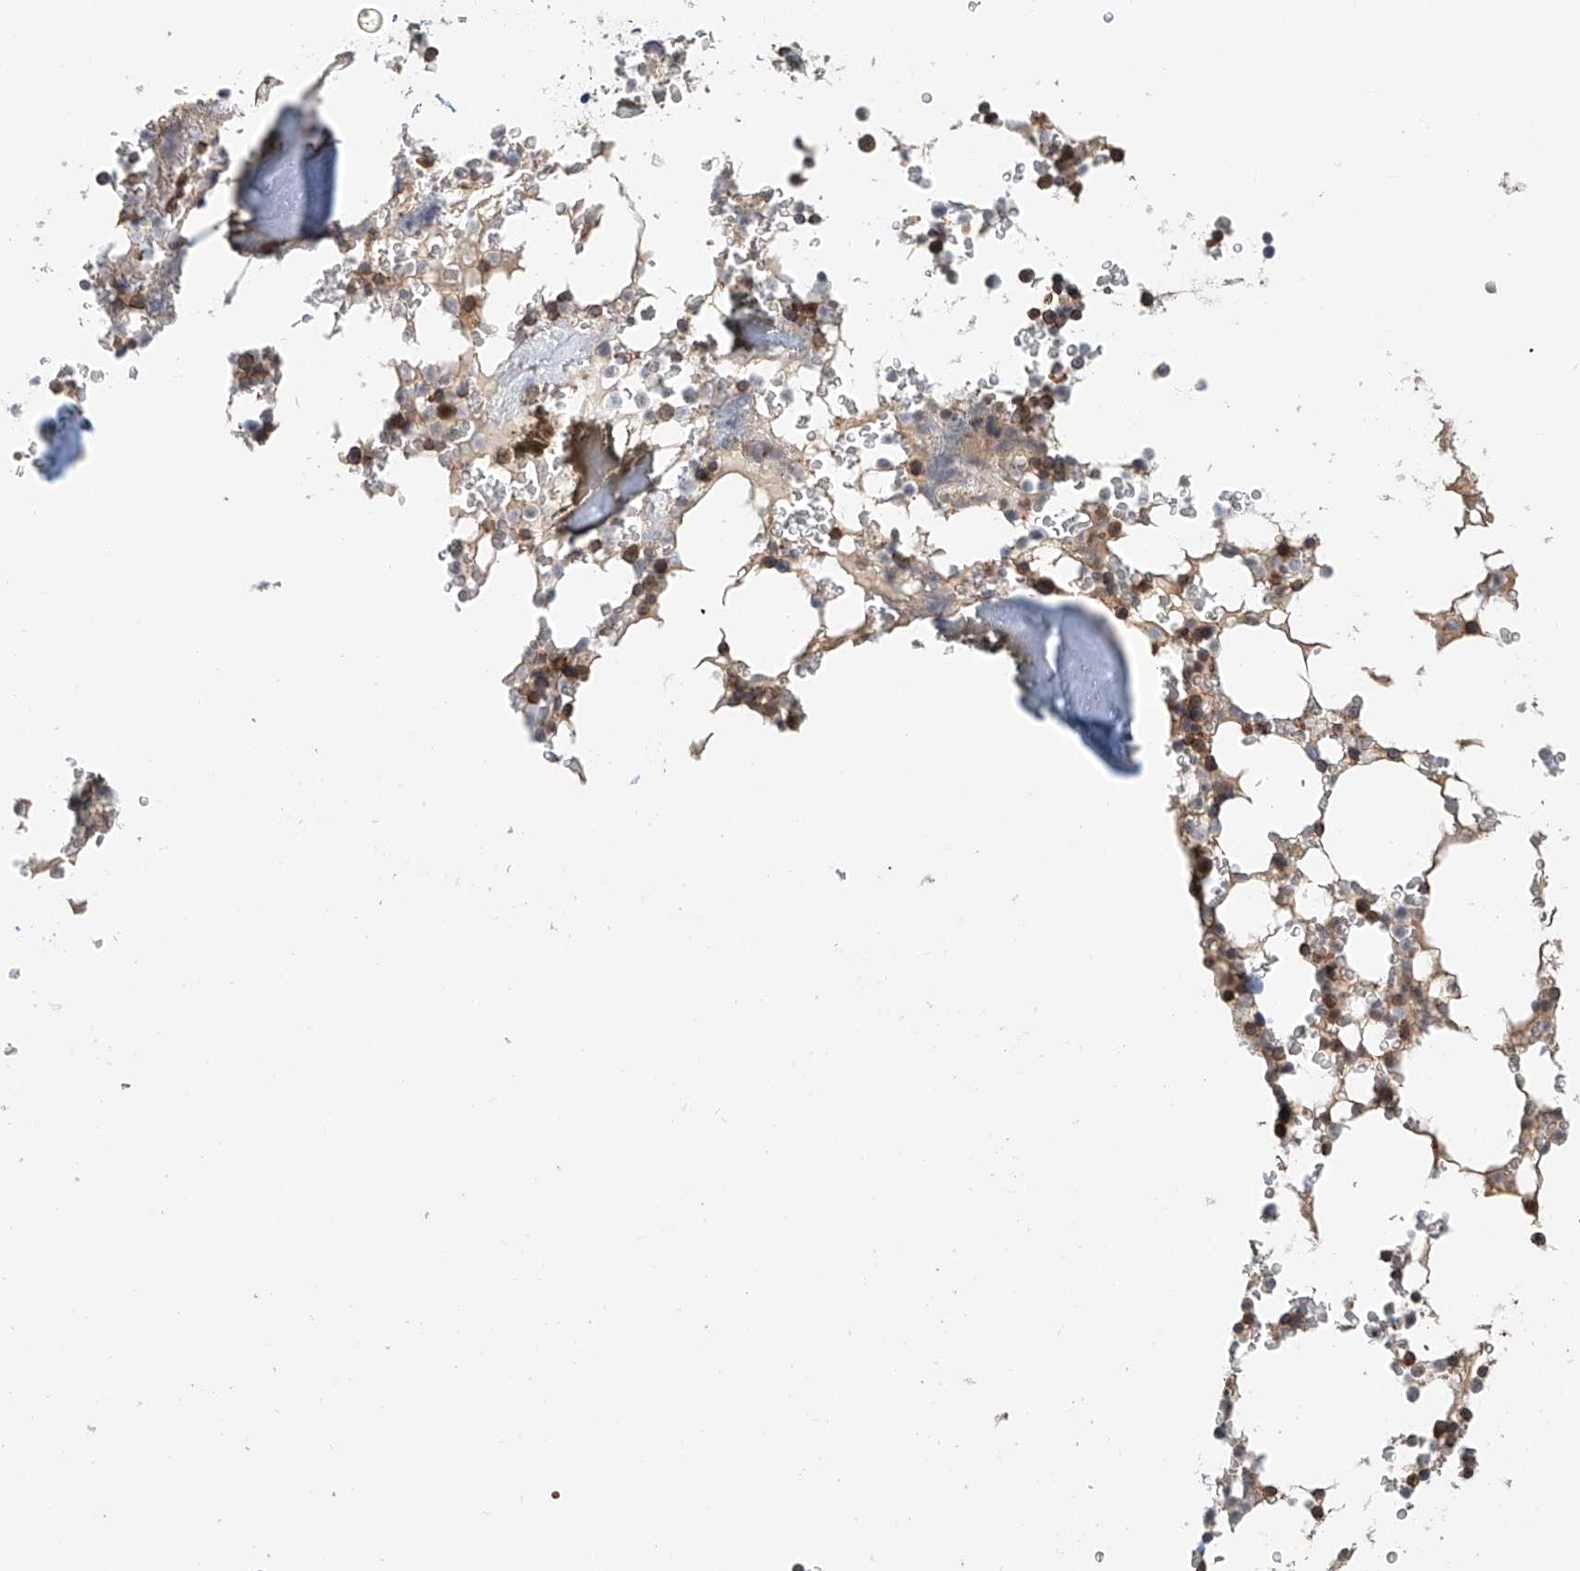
{"staining": {"intensity": "moderate", "quantity": "25%-75%", "location": "cytoplasmic/membranous"}, "tissue": "bone marrow", "cell_type": "Hematopoietic cells", "image_type": "normal", "snomed": [{"axis": "morphology", "description": "Normal tissue, NOS"}, {"axis": "topography", "description": "Bone marrow"}], "caption": "DAB (3,3'-diaminobenzidine) immunohistochemical staining of normal human bone marrow reveals moderate cytoplasmic/membranous protein staining in approximately 25%-75% of hematopoietic cells.", "gene": "FRYL", "patient": {"sex": "male", "age": 58}}